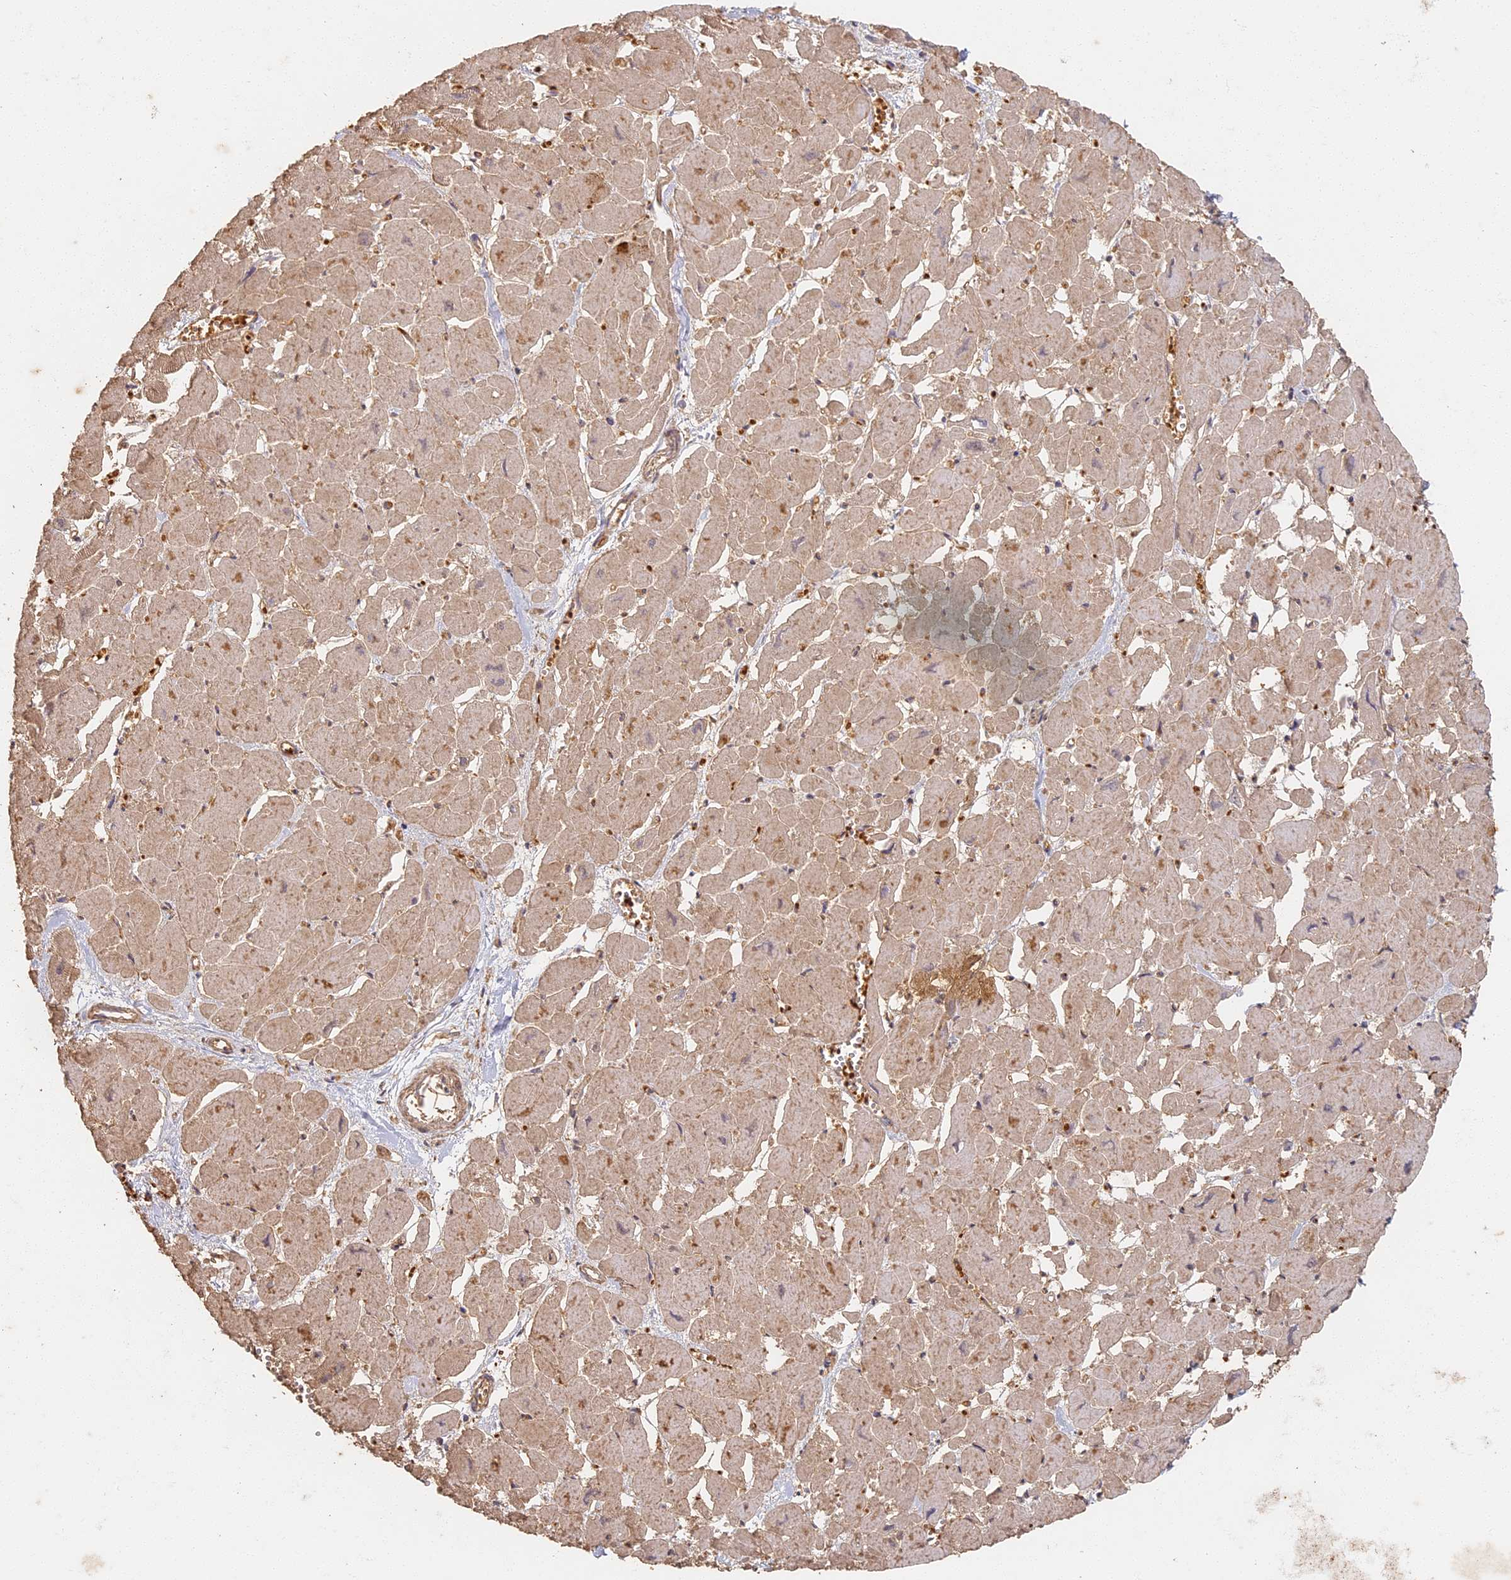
{"staining": {"intensity": "weak", "quantity": ">75%", "location": "cytoplasmic/membranous"}, "tissue": "heart muscle", "cell_type": "Cardiomyocytes", "image_type": "normal", "snomed": [{"axis": "morphology", "description": "Normal tissue, NOS"}, {"axis": "topography", "description": "Heart"}], "caption": "Weak cytoplasmic/membranous expression for a protein is present in about >75% of cardiomyocytes of unremarkable heart muscle using IHC.", "gene": "STX16", "patient": {"sex": "male", "age": 54}}